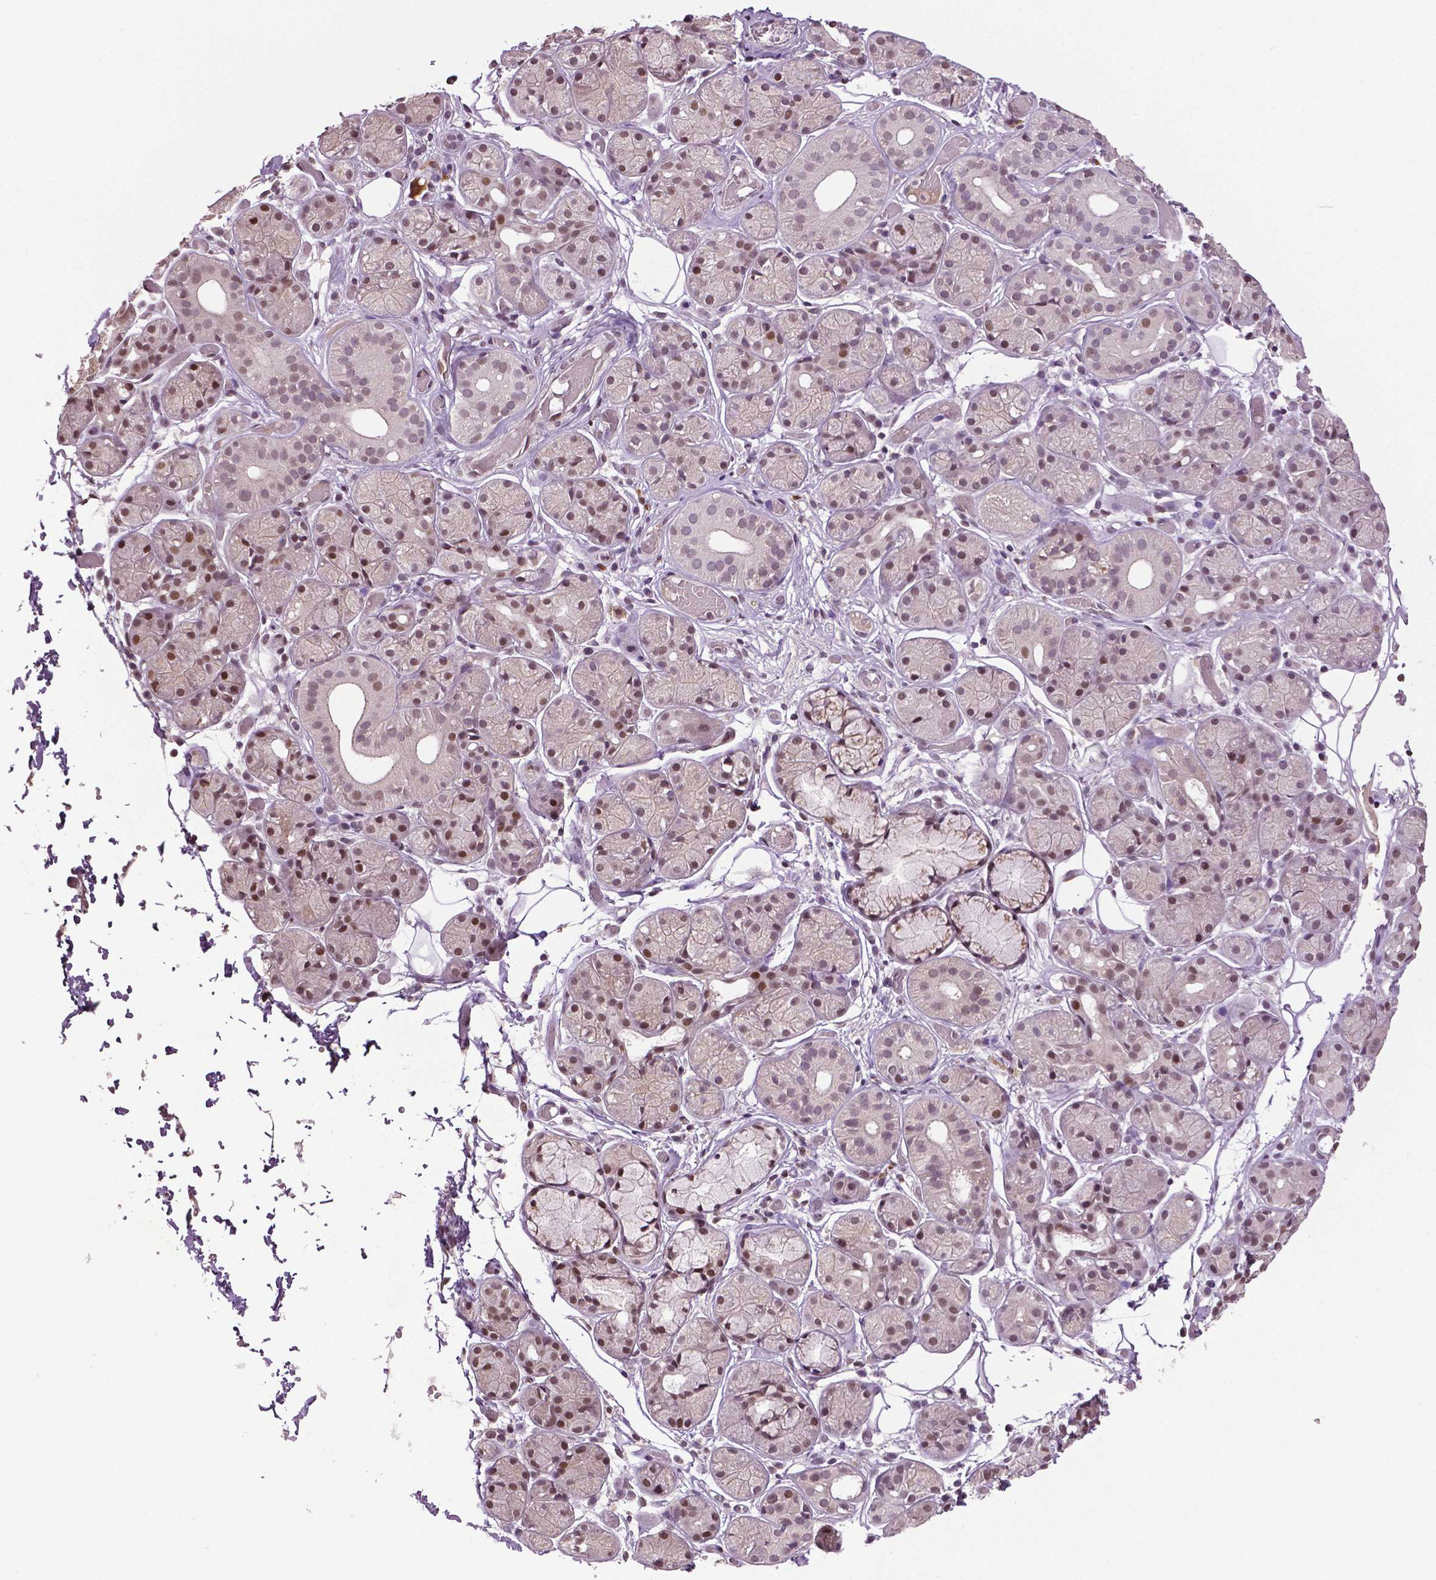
{"staining": {"intensity": "moderate", "quantity": "25%-75%", "location": "nuclear"}, "tissue": "salivary gland", "cell_type": "Glandular cells", "image_type": "normal", "snomed": [{"axis": "morphology", "description": "Normal tissue, NOS"}, {"axis": "topography", "description": "Salivary gland"}, {"axis": "topography", "description": "Peripheral nerve tissue"}], "caption": "A brown stain highlights moderate nuclear positivity of a protein in glandular cells of benign human salivary gland. (Brightfield microscopy of DAB IHC at high magnification).", "gene": "DLX5", "patient": {"sex": "male", "age": 71}}